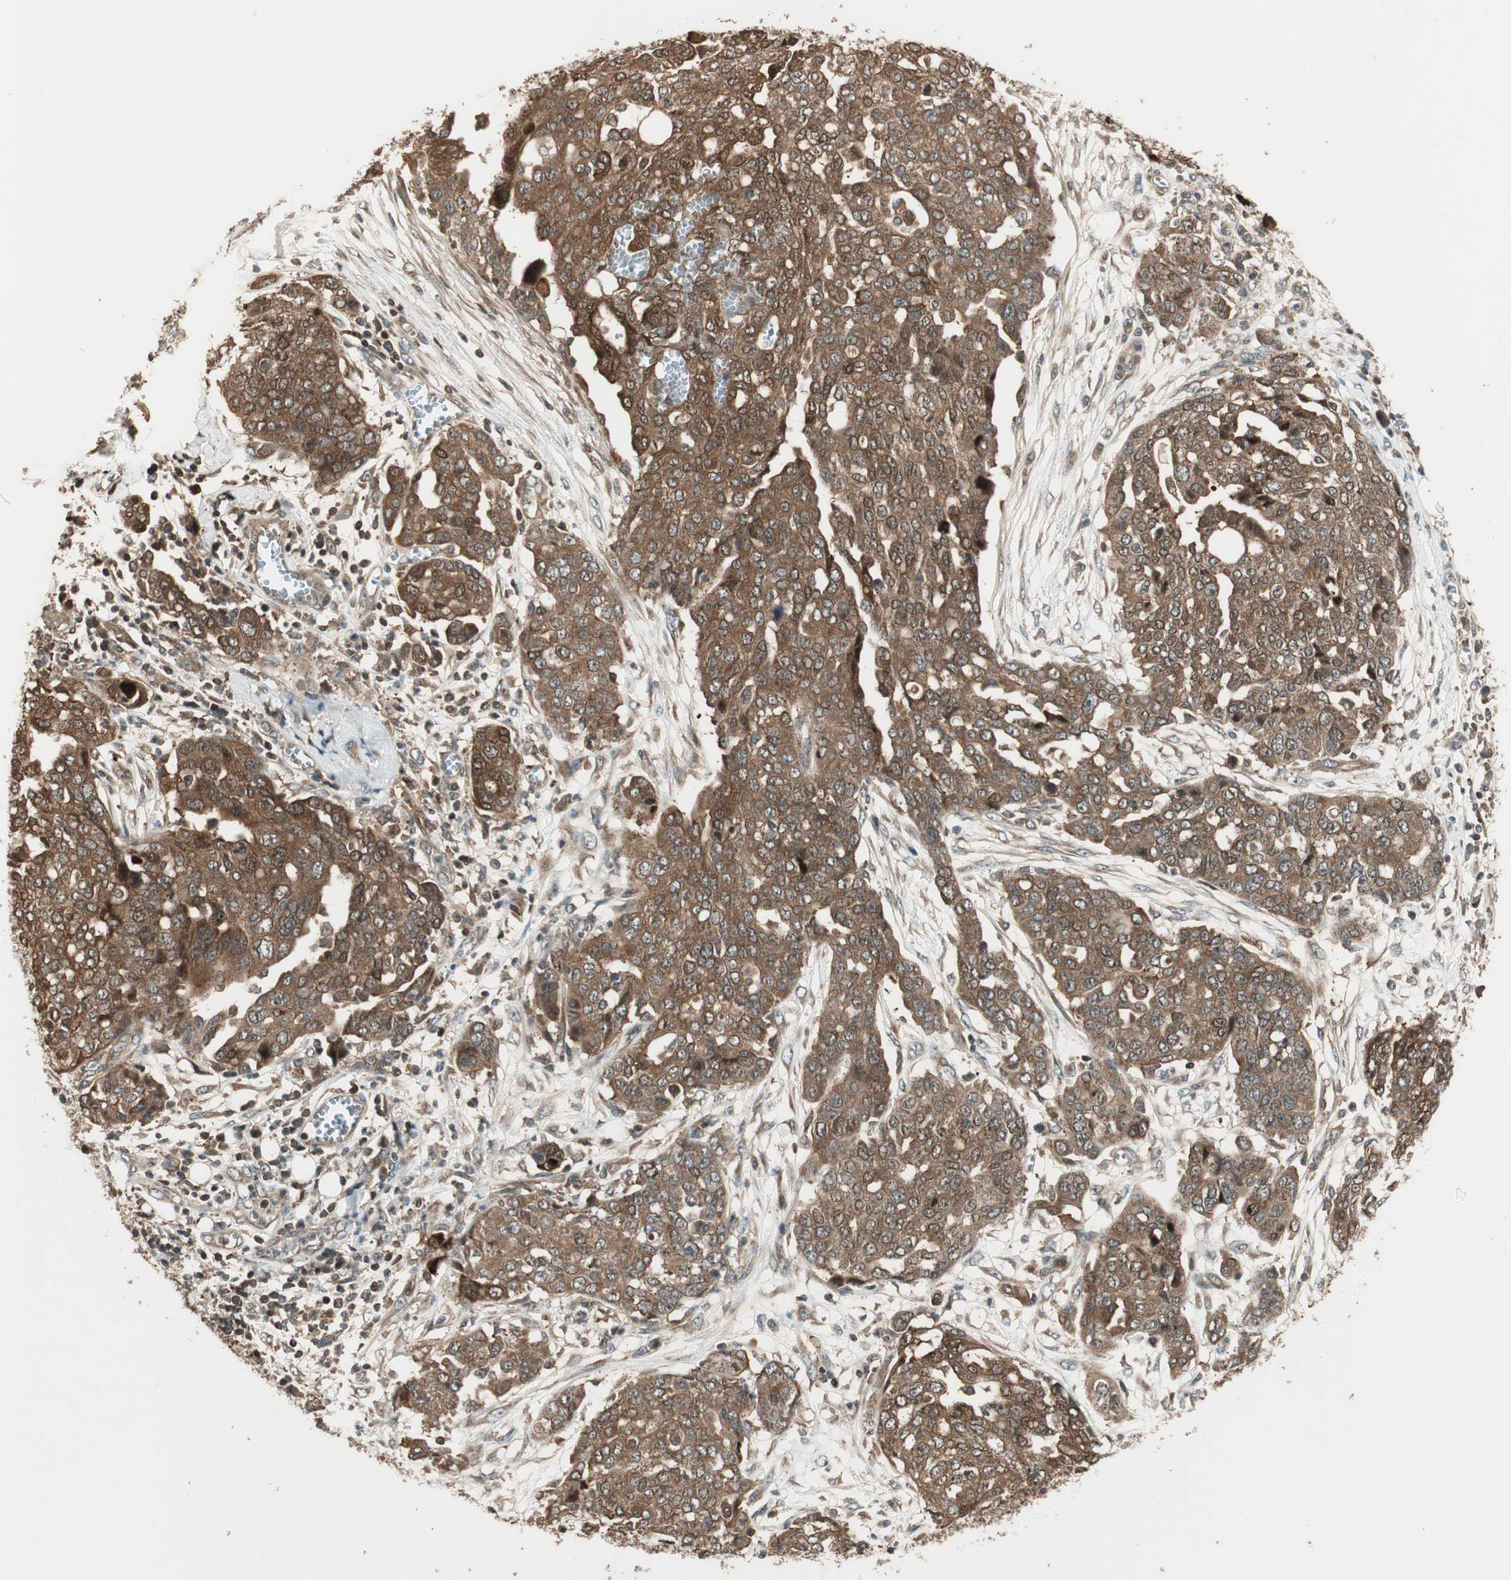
{"staining": {"intensity": "moderate", "quantity": ">75%", "location": "cytoplasmic/membranous,nuclear"}, "tissue": "ovarian cancer", "cell_type": "Tumor cells", "image_type": "cancer", "snomed": [{"axis": "morphology", "description": "Cystadenocarcinoma, serous, NOS"}, {"axis": "topography", "description": "Soft tissue"}, {"axis": "topography", "description": "Ovary"}], "caption": "About >75% of tumor cells in human ovarian cancer display moderate cytoplasmic/membranous and nuclear protein positivity as visualized by brown immunohistochemical staining.", "gene": "CNOT4", "patient": {"sex": "female", "age": 57}}